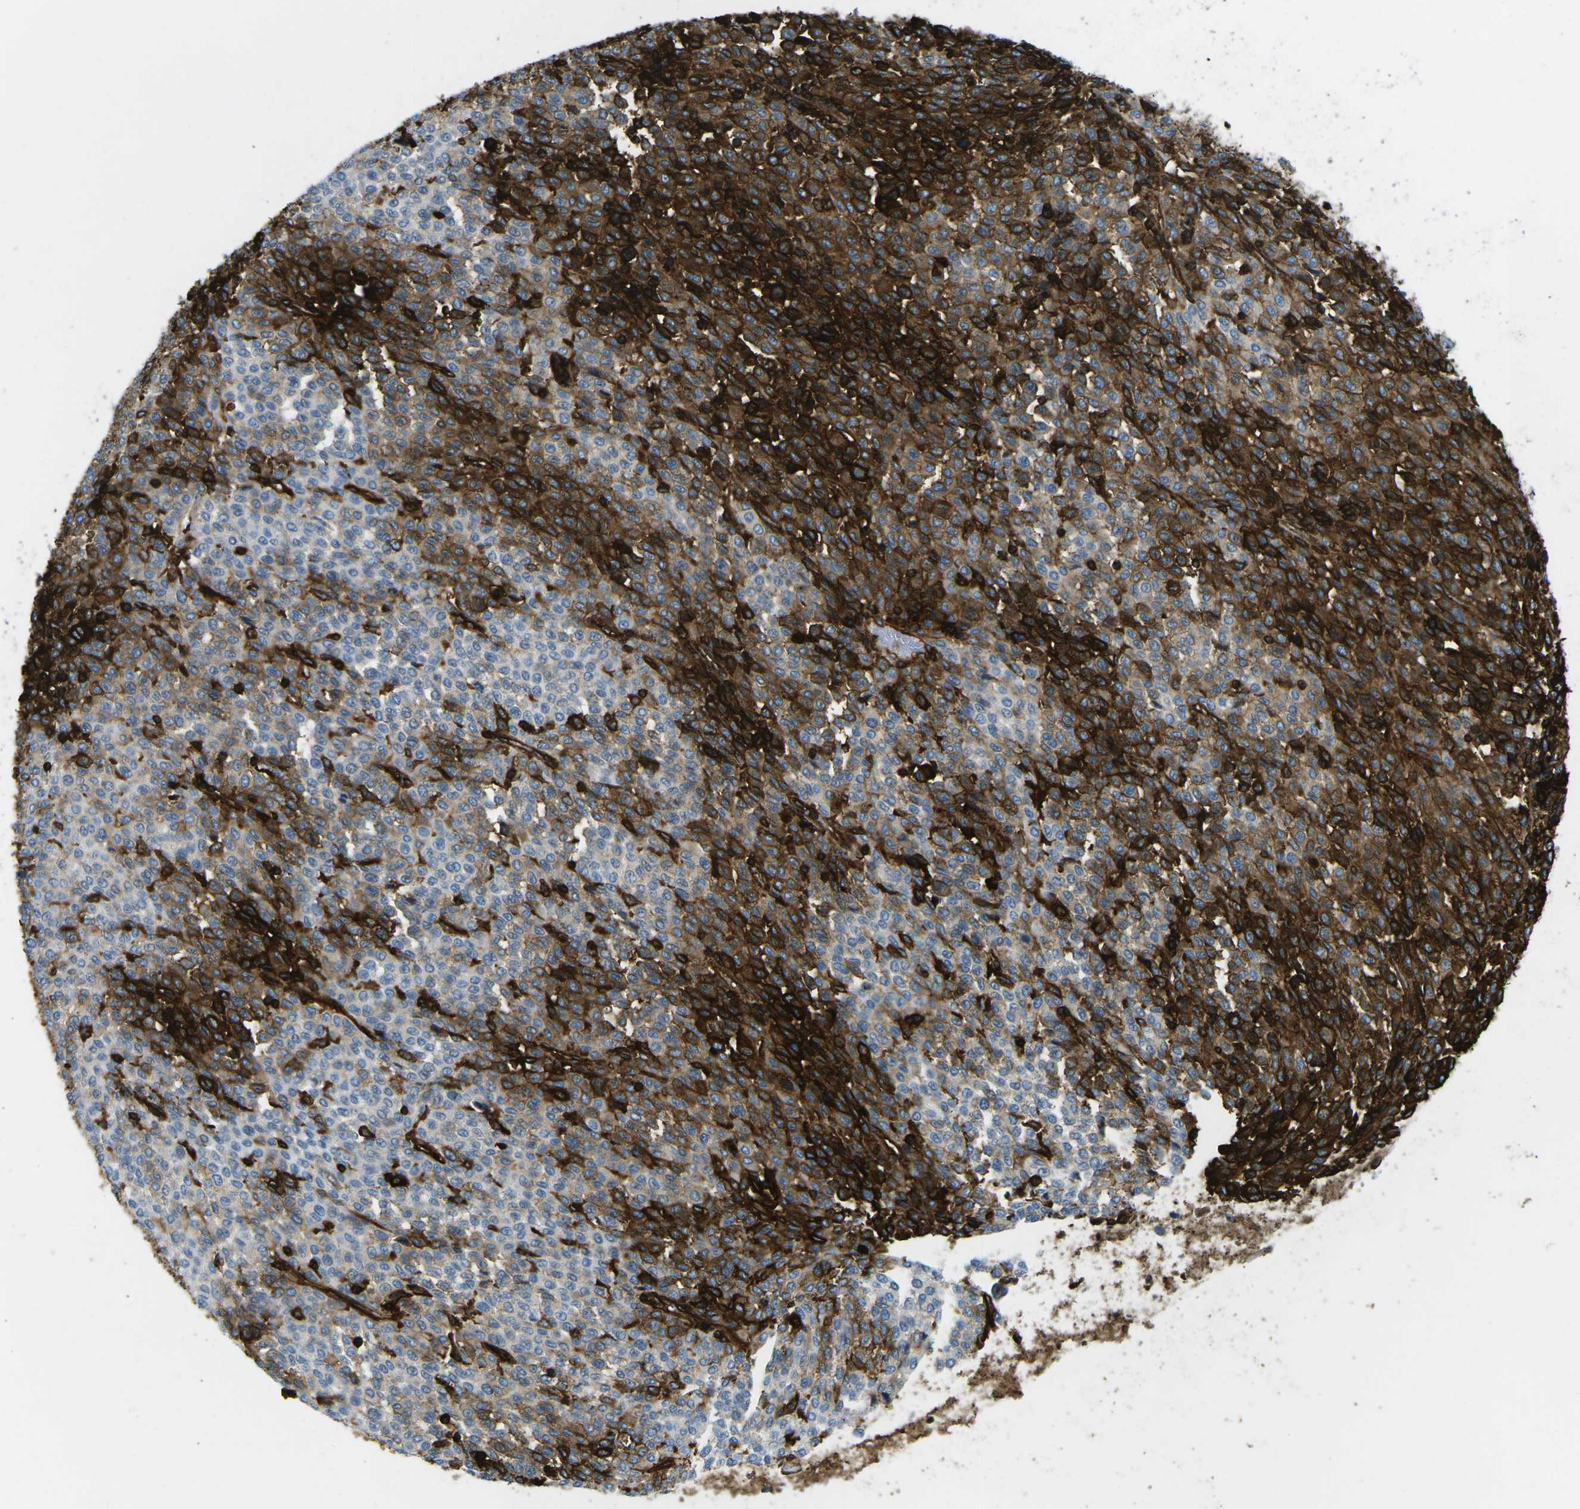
{"staining": {"intensity": "strong", "quantity": "25%-75%", "location": "cytoplasmic/membranous"}, "tissue": "melanoma", "cell_type": "Tumor cells", "image_type": "cancer", "snomed": [{"axis": "morphology", "description": "Malignant melanoma, Metastatic site"}, {"axis": "topography", "description": "Pancreas"}], "caption": "The image demonstrates immunohistochemical staining of malignant melanoma (metastatic site). There is strong cytoplasmic/membranous expression is seen in about 25%-75% of tumor cells. (brown staining indicates protein expression, while blue staining denotes nuclei).", "gene": "HLA-B", "patient": {"sex": "female", "age": 30}}